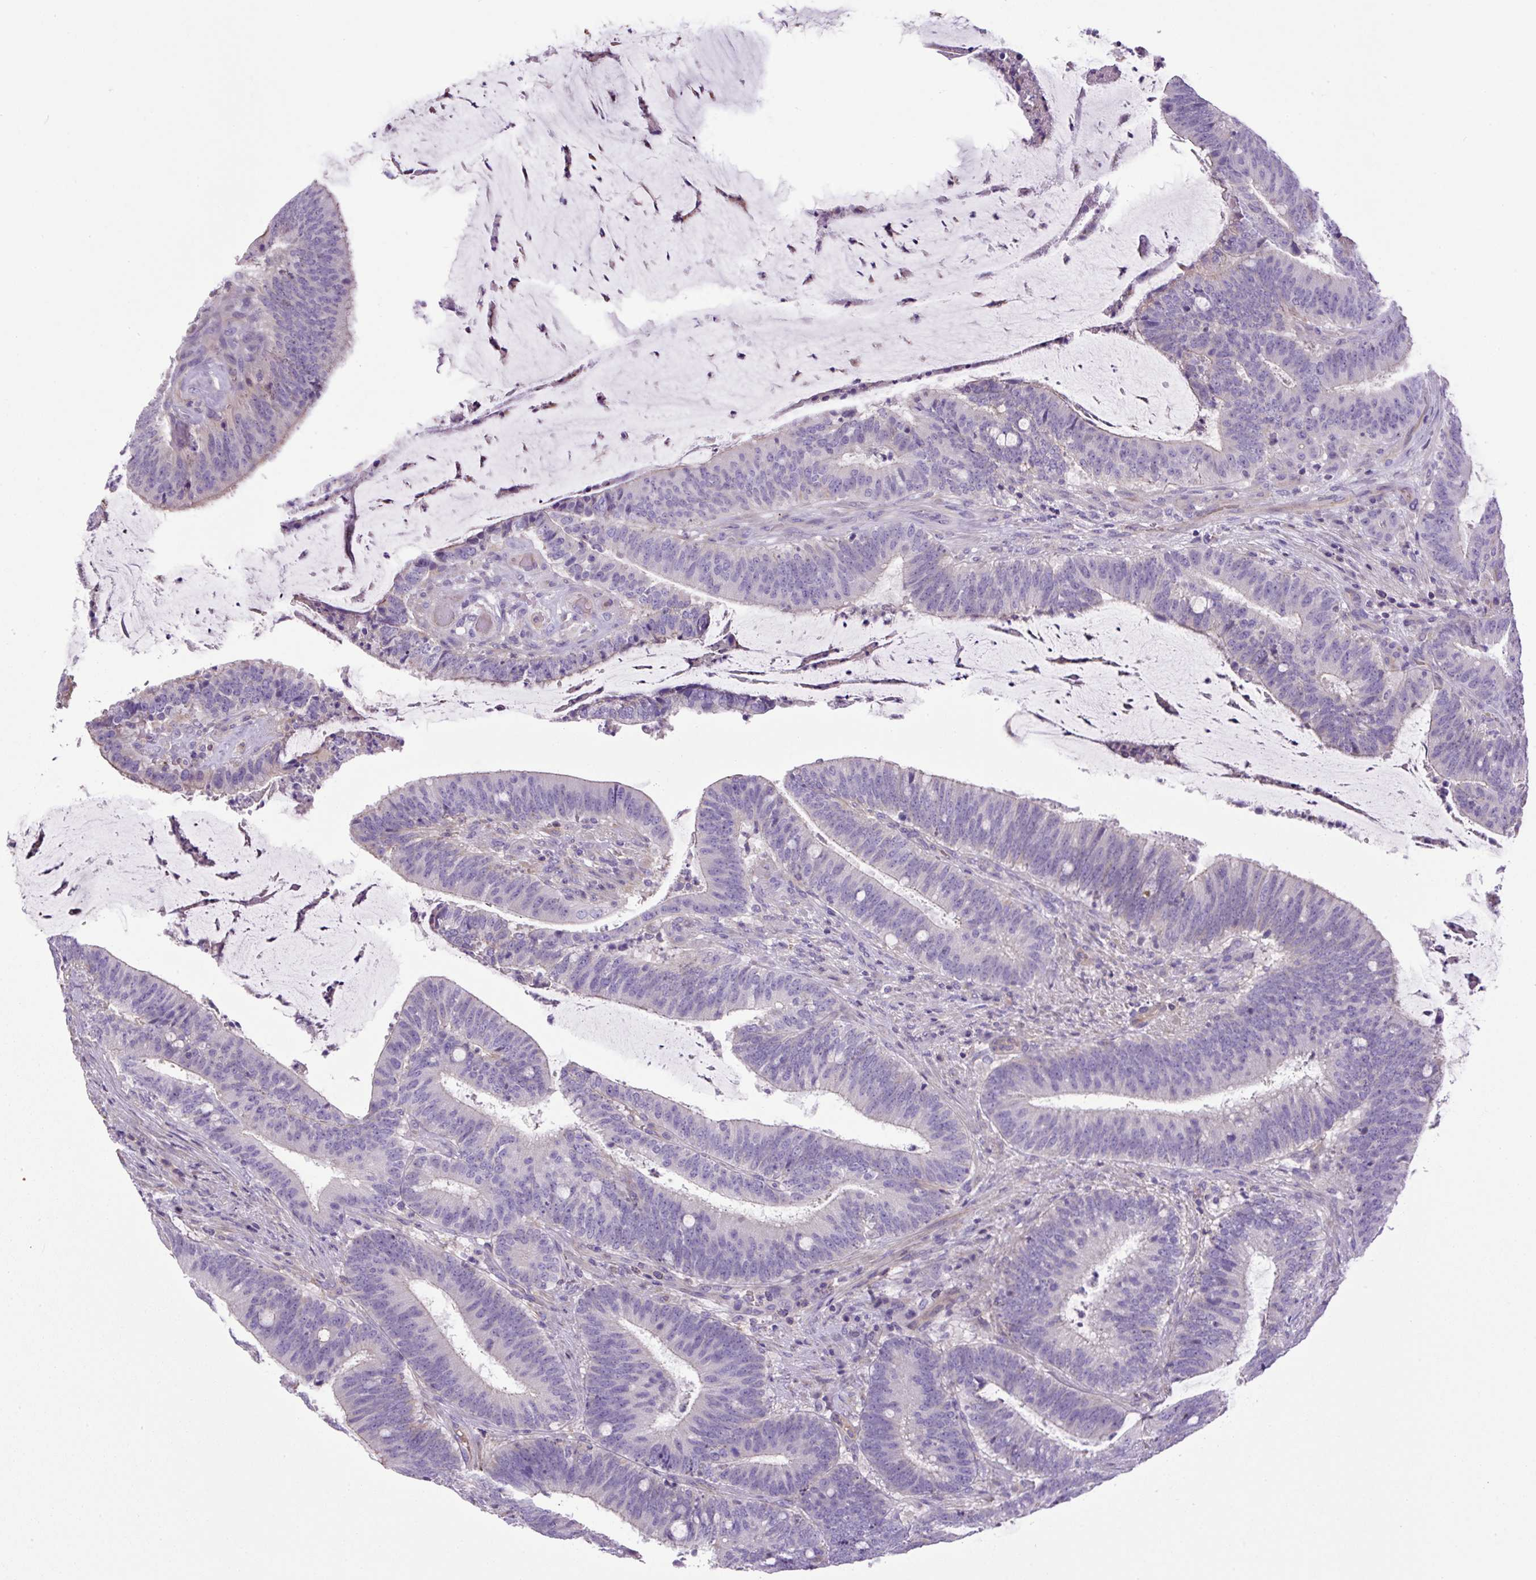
{"staining": {"intensity": "negative", "quantity": "none", "location": "none"}, "tissue": "colorectal cancer", "cell_type": "Tumor cells", "image_type": "cancer", "snomed": [{"axis": "morphology", "description": "Adenocarcinoma, NOS"}, {"axis": "topography", "description": "Colon"}], "caption": "IHC of colorectal cancer displays no expression in tumor cells.", "gene": "NPTN", "patient": {"sex": "female", "age": 43}}